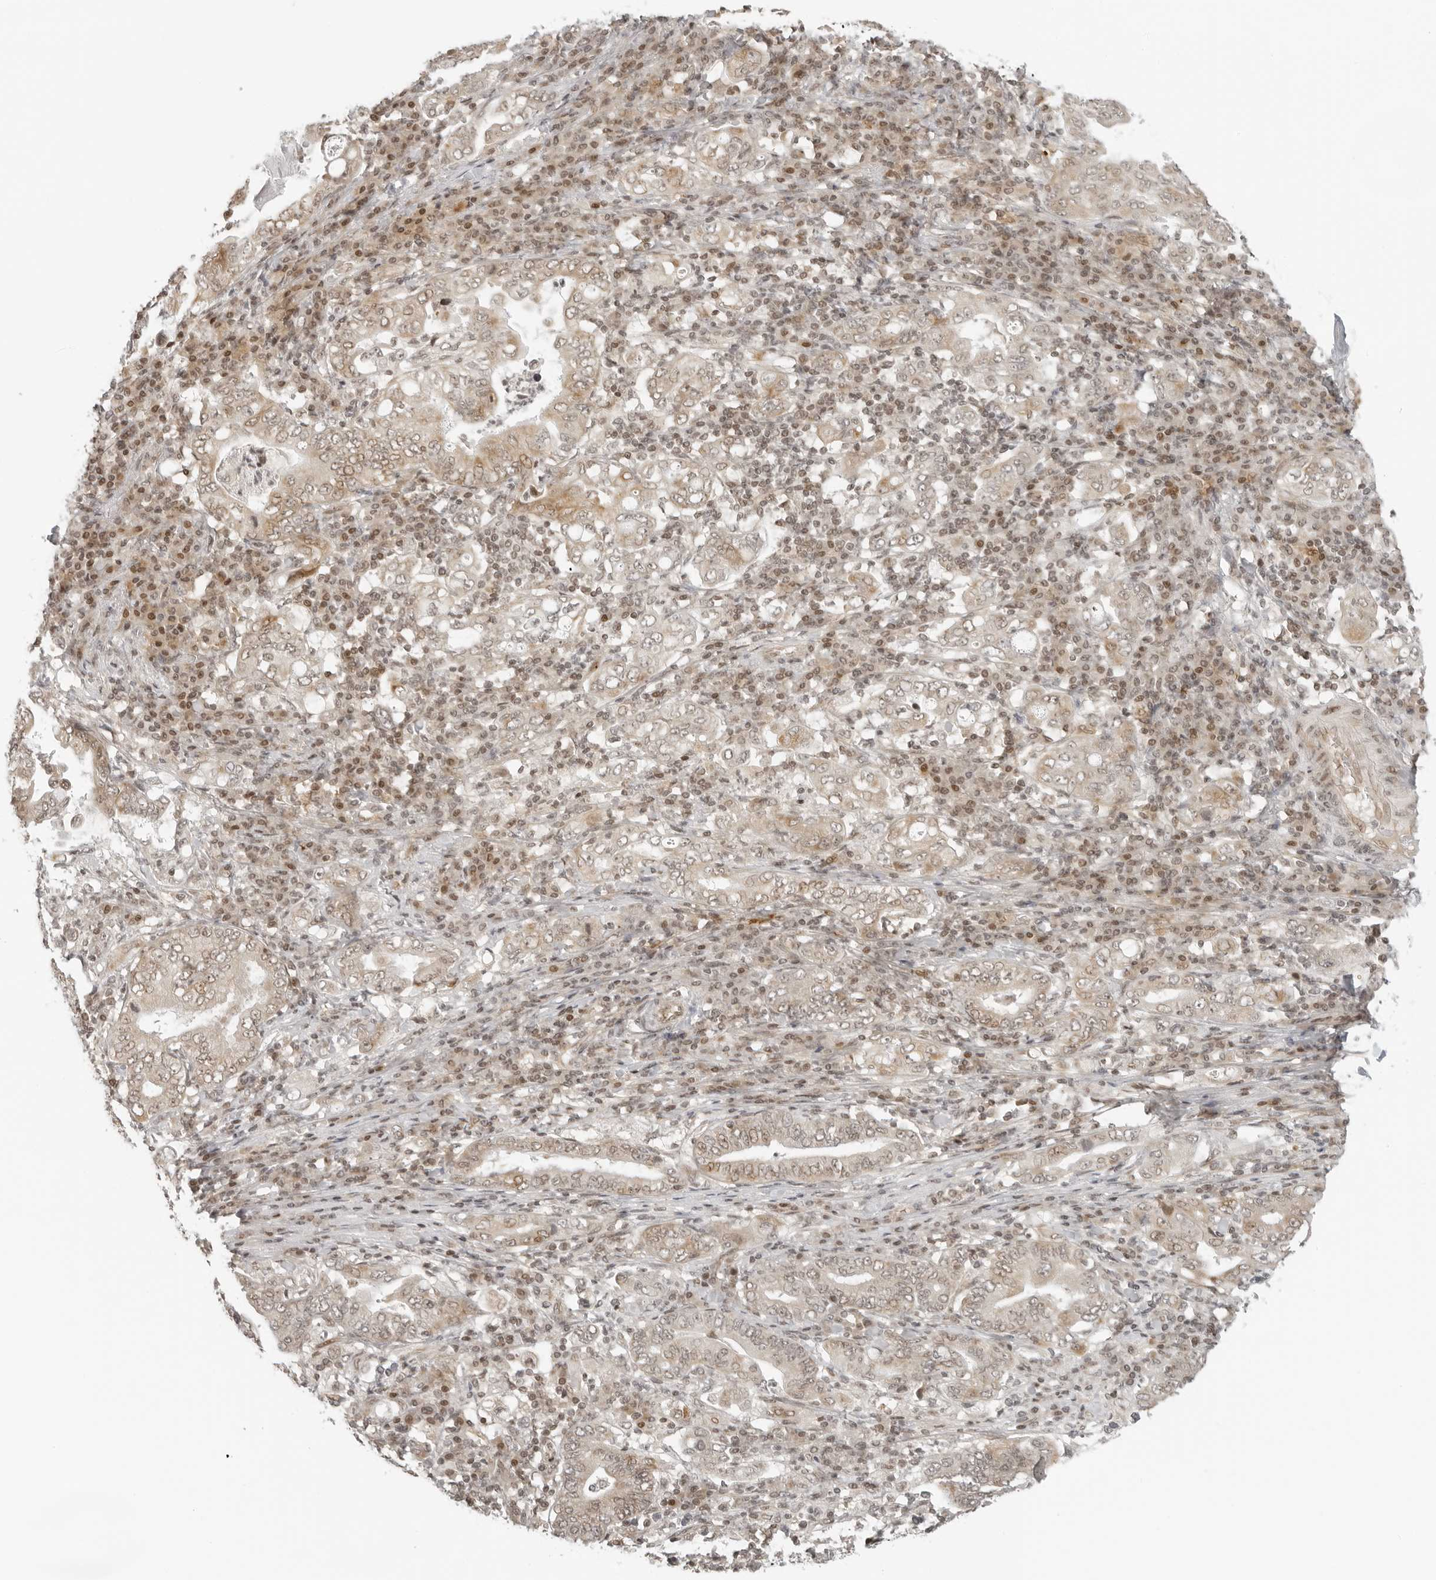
{"staining": {"intensity": "weak", "quantity": "25%-75%", "location": "cytoplasmic/membranous,nuclear"}, "tissue": "stomach cancer", "cell_type": "Tumor cells", "image_type": "cancer", "snomed": [{"axis": "morphology", "description": "Normal tissue, NOS"}, {"axis": "morphology", "description": "Adenocarcinoma, NOS"}, {"axis": "topography", "description": "Esophagus"}, {"axis": "topography", "description": "Stomach, upper"}, {"axis": "topography", "description": "Peripheral nerve tissue"}], "caption": "Human stomach cancer (adenocarcinoma) stained with a protein marker exhibits weak staining in tumor cells.", "gene": "ZNF407", "patient": {"sex": "male", "age": 62}}